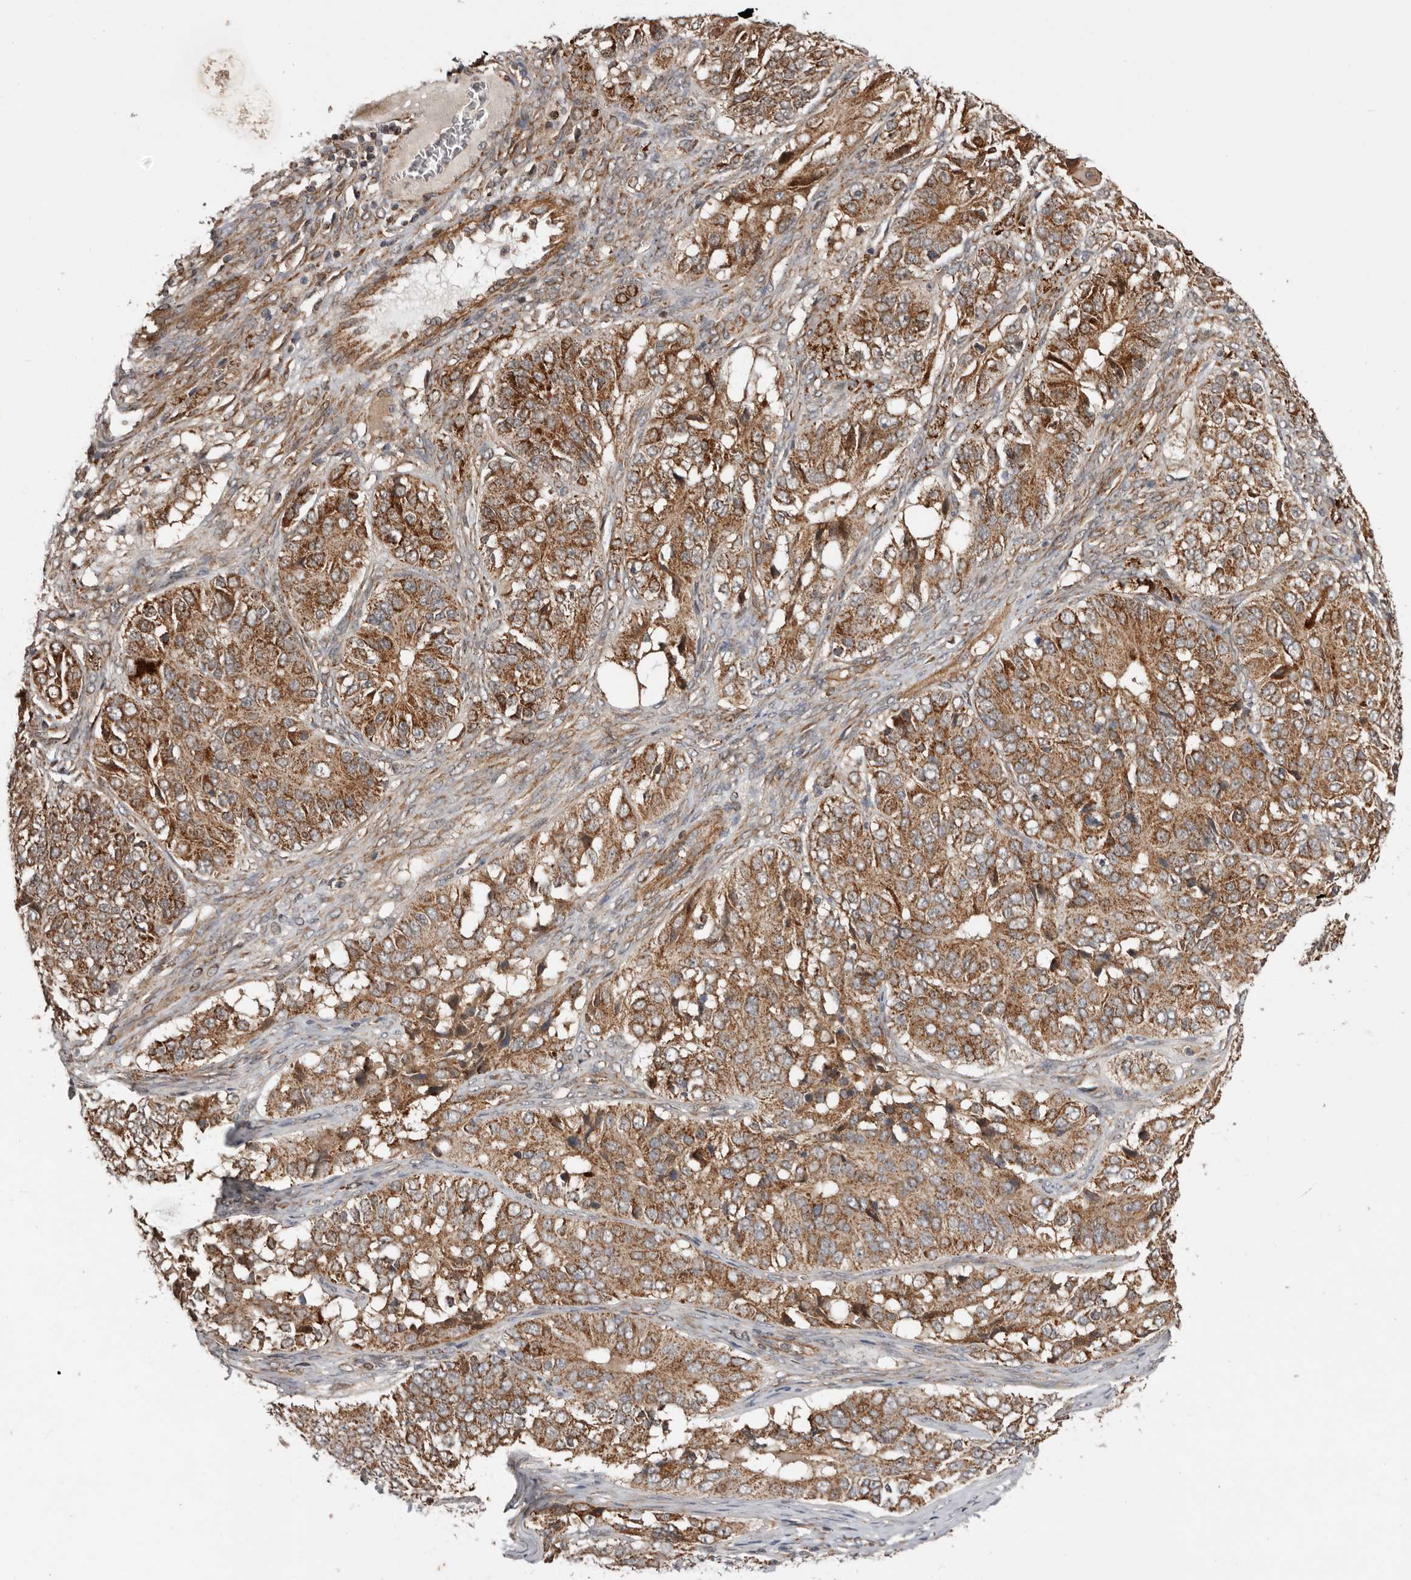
{"staining": {"intensity": "moderate", "quantity": ">75%", "location": "cytoplasmic/membranous"}, "tissue": "ovarian cancer", "cell_type": "Tumor cells", "image_type": "cancer", "snomed": [{"axis": "morphology", "description": "Carcinoma, endometroid"}, {"axis": "topography", "description": "Ovary"}], "caption": "Ovarian endometroid carcinoma tissue reveals moderate cytoplasmic/membranous expression in approximately >75% of tumor cells", "gene": "PROKR1", "patient": {"sex": "female", "age": 51}}